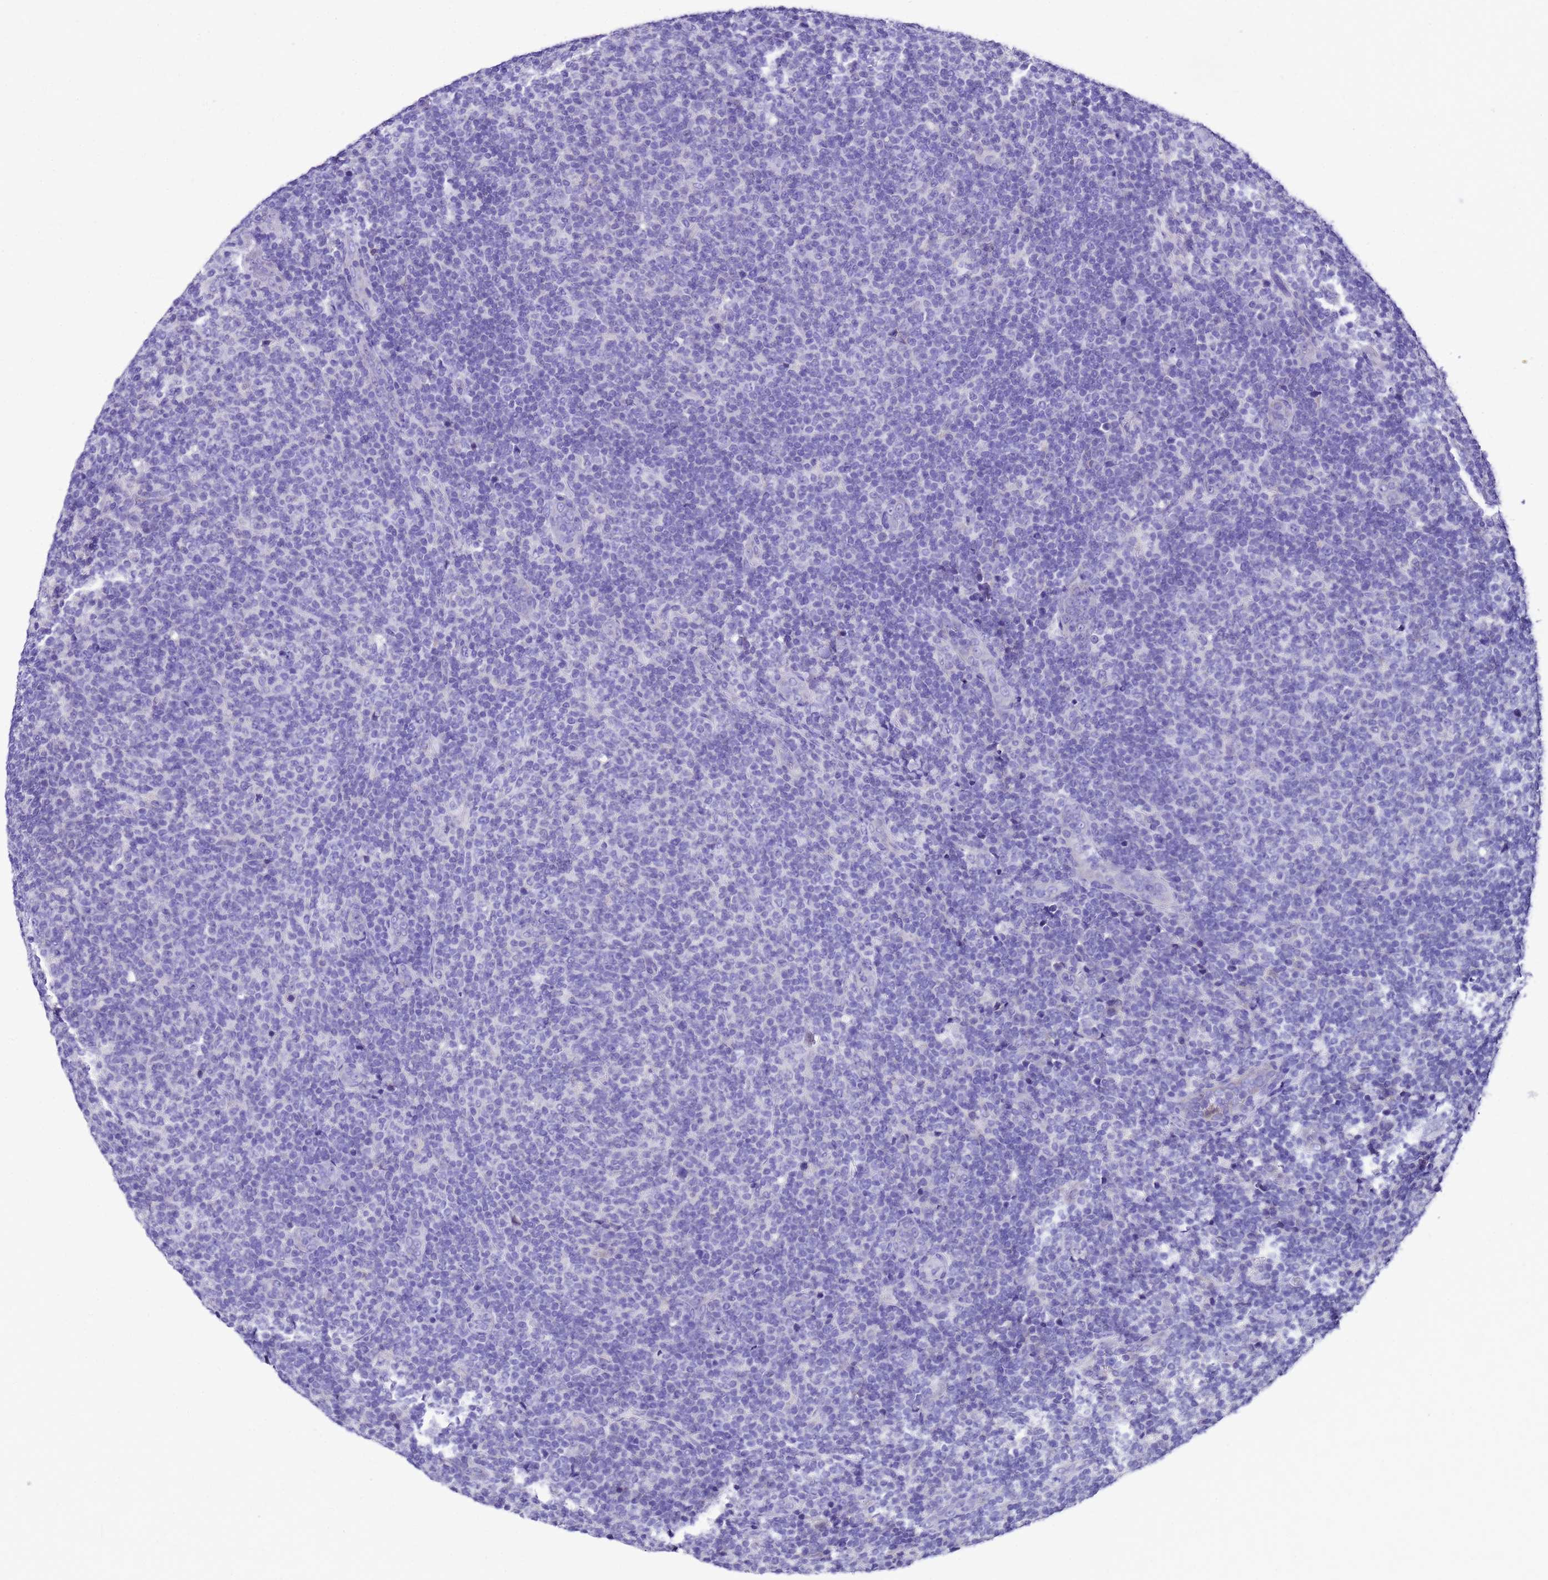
{"staining": {"intensity": "negative", "quantity": "none", "location": "none"}, "tissue": "lymphoma", "cell_type": "Tumor cells", "image_type": "cancer", "snomed": [{"axis": "morphology", "description": "Malignant lymphoma, non-Hodgkin's type, Low grade"}, {"axis": "topography", "description": "Lymph node"}], "caption": "There is no significant staining in tumor cells of malignant lymphoma, non-Hodgkin's type (low-grade). (DAB IHC visualized using brightfield microscopy, high magnification).", "gene": "UGT2A1", "patient": {"sex": "male", "age": 66}}